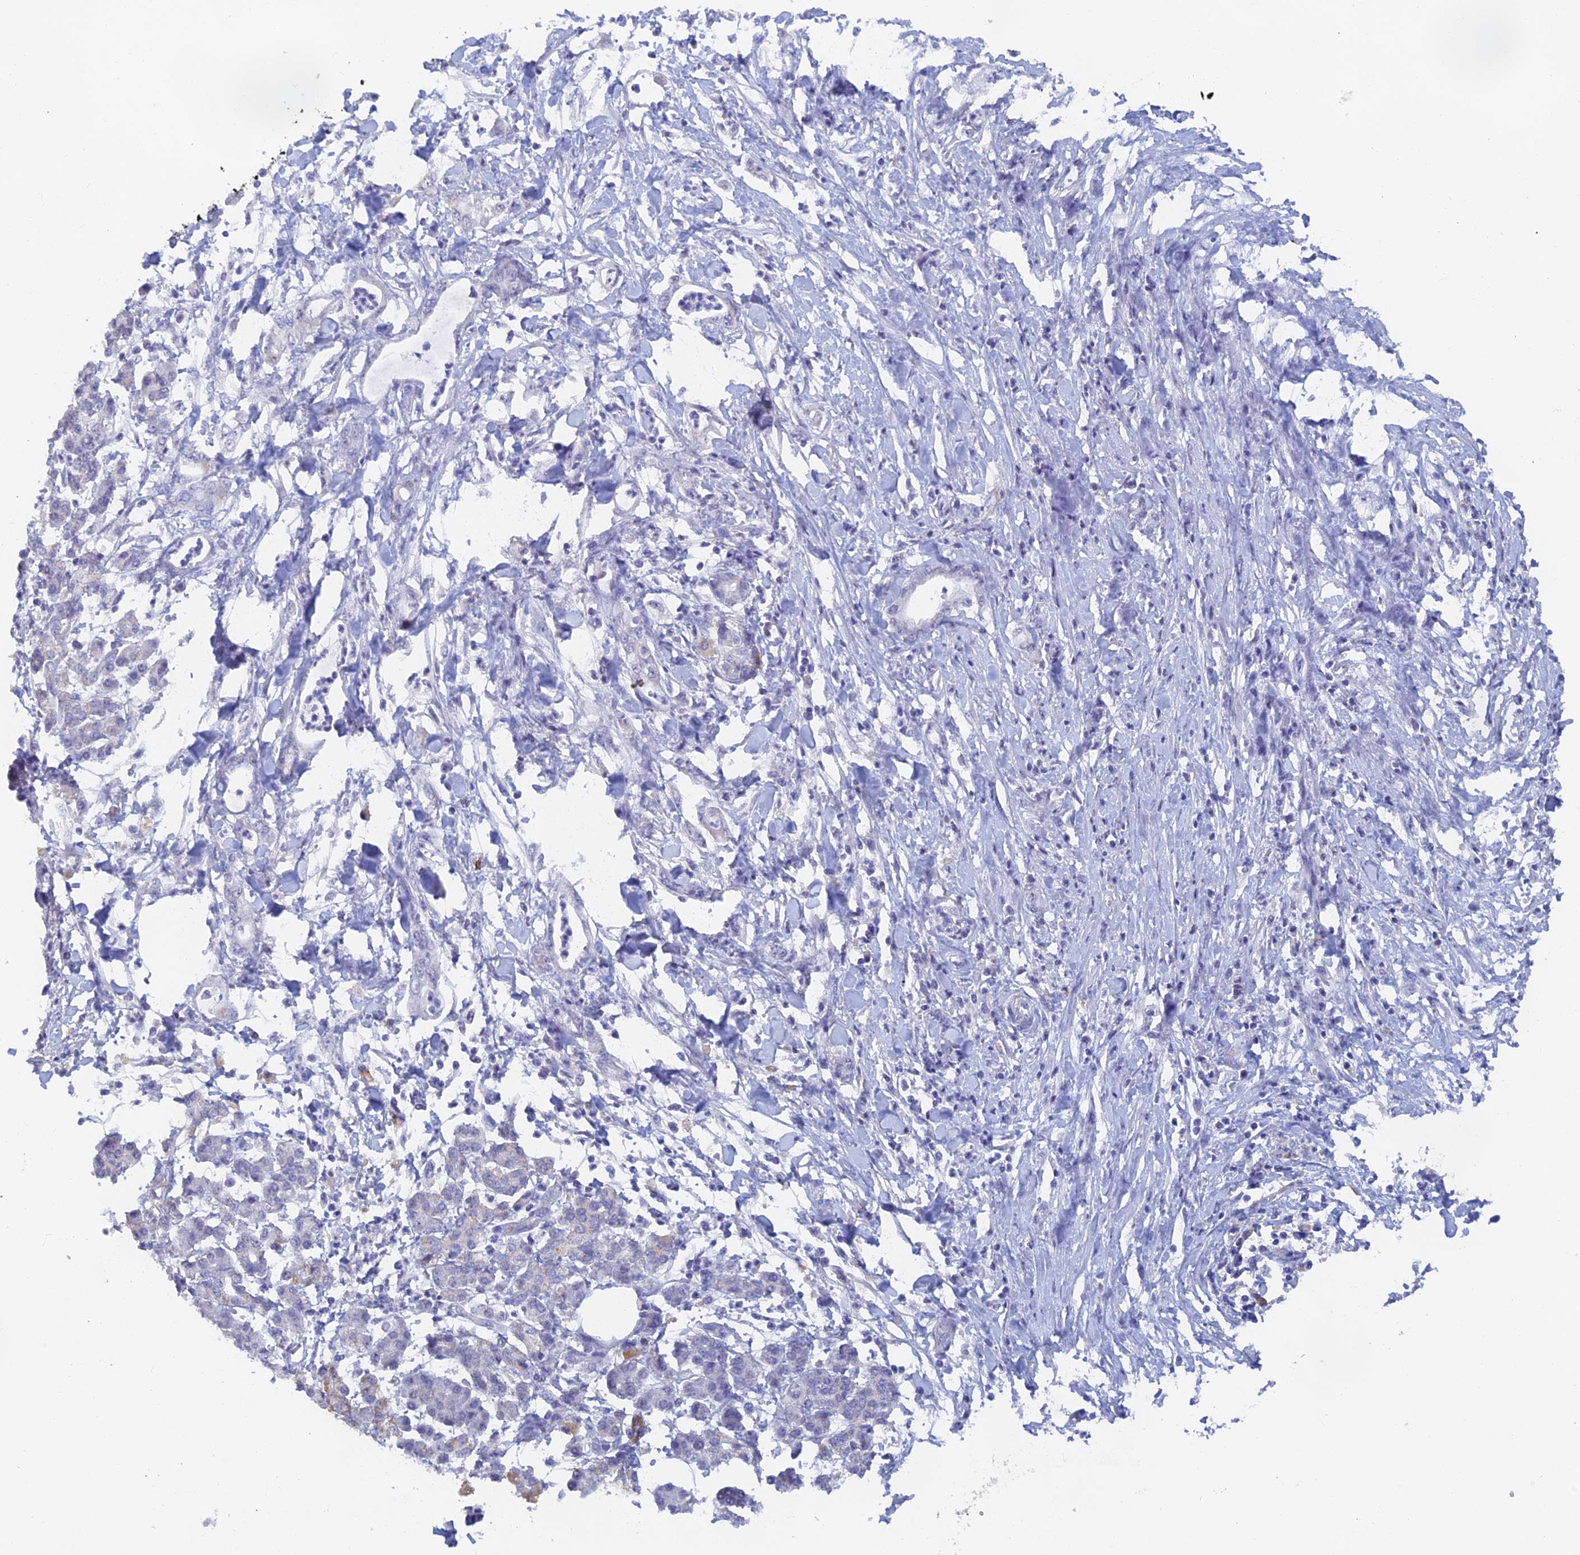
{"staining": {"intensity": "negative", "quantity": "none", "location": "none"}, "tissue": "pancreatic cancer", "cell_type": "Tumor cells", "image_type": "cancer", "snomed": [{"axis": "morphology", "description": "Normal tissue, NOS"}, {"axis": "morphology", "description": "Adenocarcinoma, NOS"}, {"axis": "topography", "description": "Pancreas"}], "caption": "Pancreatic cancer was stained to show a protein in brown. There is no significant staining in tumor cells.", "gene": "LRIF1", "patient": {"sex": "female", "age": 55}}